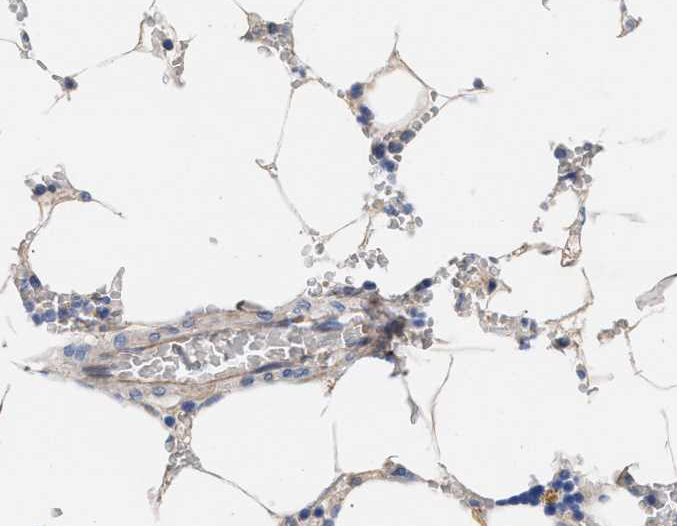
{"staining": {"intensity": "negative", "quantity": "none", "location": "none"}, "tissue": "bone marrow", "cell_type": "Hematopoietic cells", "image_type": "normal", "snomed": [{"axis": "morphology", "description": "Normal tissue, NOS"}, {"axis": "topography", "description": "Bone marrow"}], "caption": "Protein analysis of benign bone marrow displays no significant staining in hematopoietic cells. Nuclei are stained in blue.", "gene": "ACTL7B", "patient": {"sex": "male", "age": 70}}